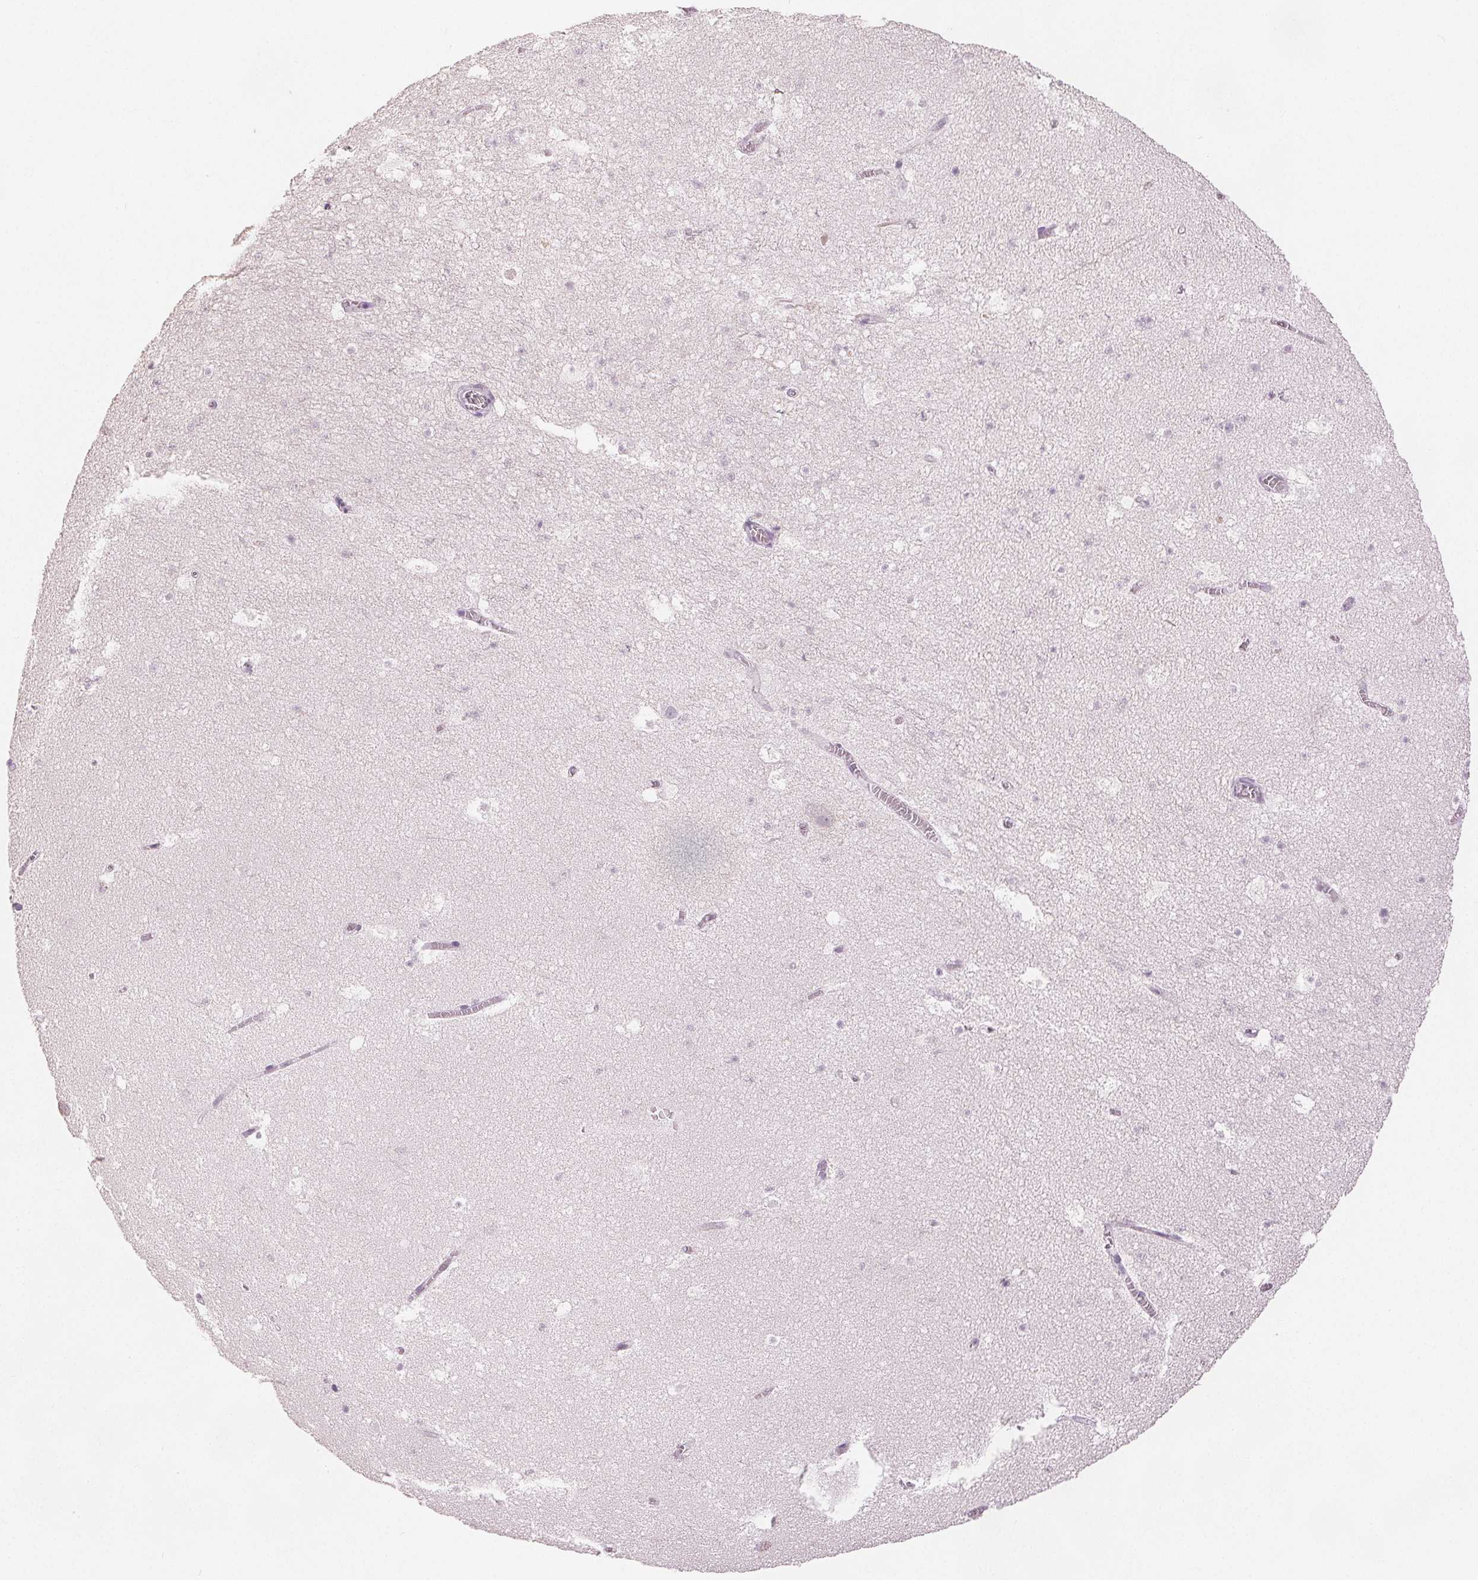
{"staining": {"intensity": "negative", "quantity": "none", "location": "none"}, "tissue": "hippocampus", "cell_type": "Glial cells", "image_type": "normal", "snomed": [{"axis": "morphology", "description": "Normal tissue, NOS"}, {"axis": "topography", "description": "Hippocampus"}], "caption": "High magnification brightfield microscopy of benign hippocampus stained with DAB (3,3'-diaminobenzidine) (brown) and counterstained with hematoxylin (blue): glial cells show no significant expression.", "gene": "SLC27A5", "patient": {"sex": "female", "age": 42}}